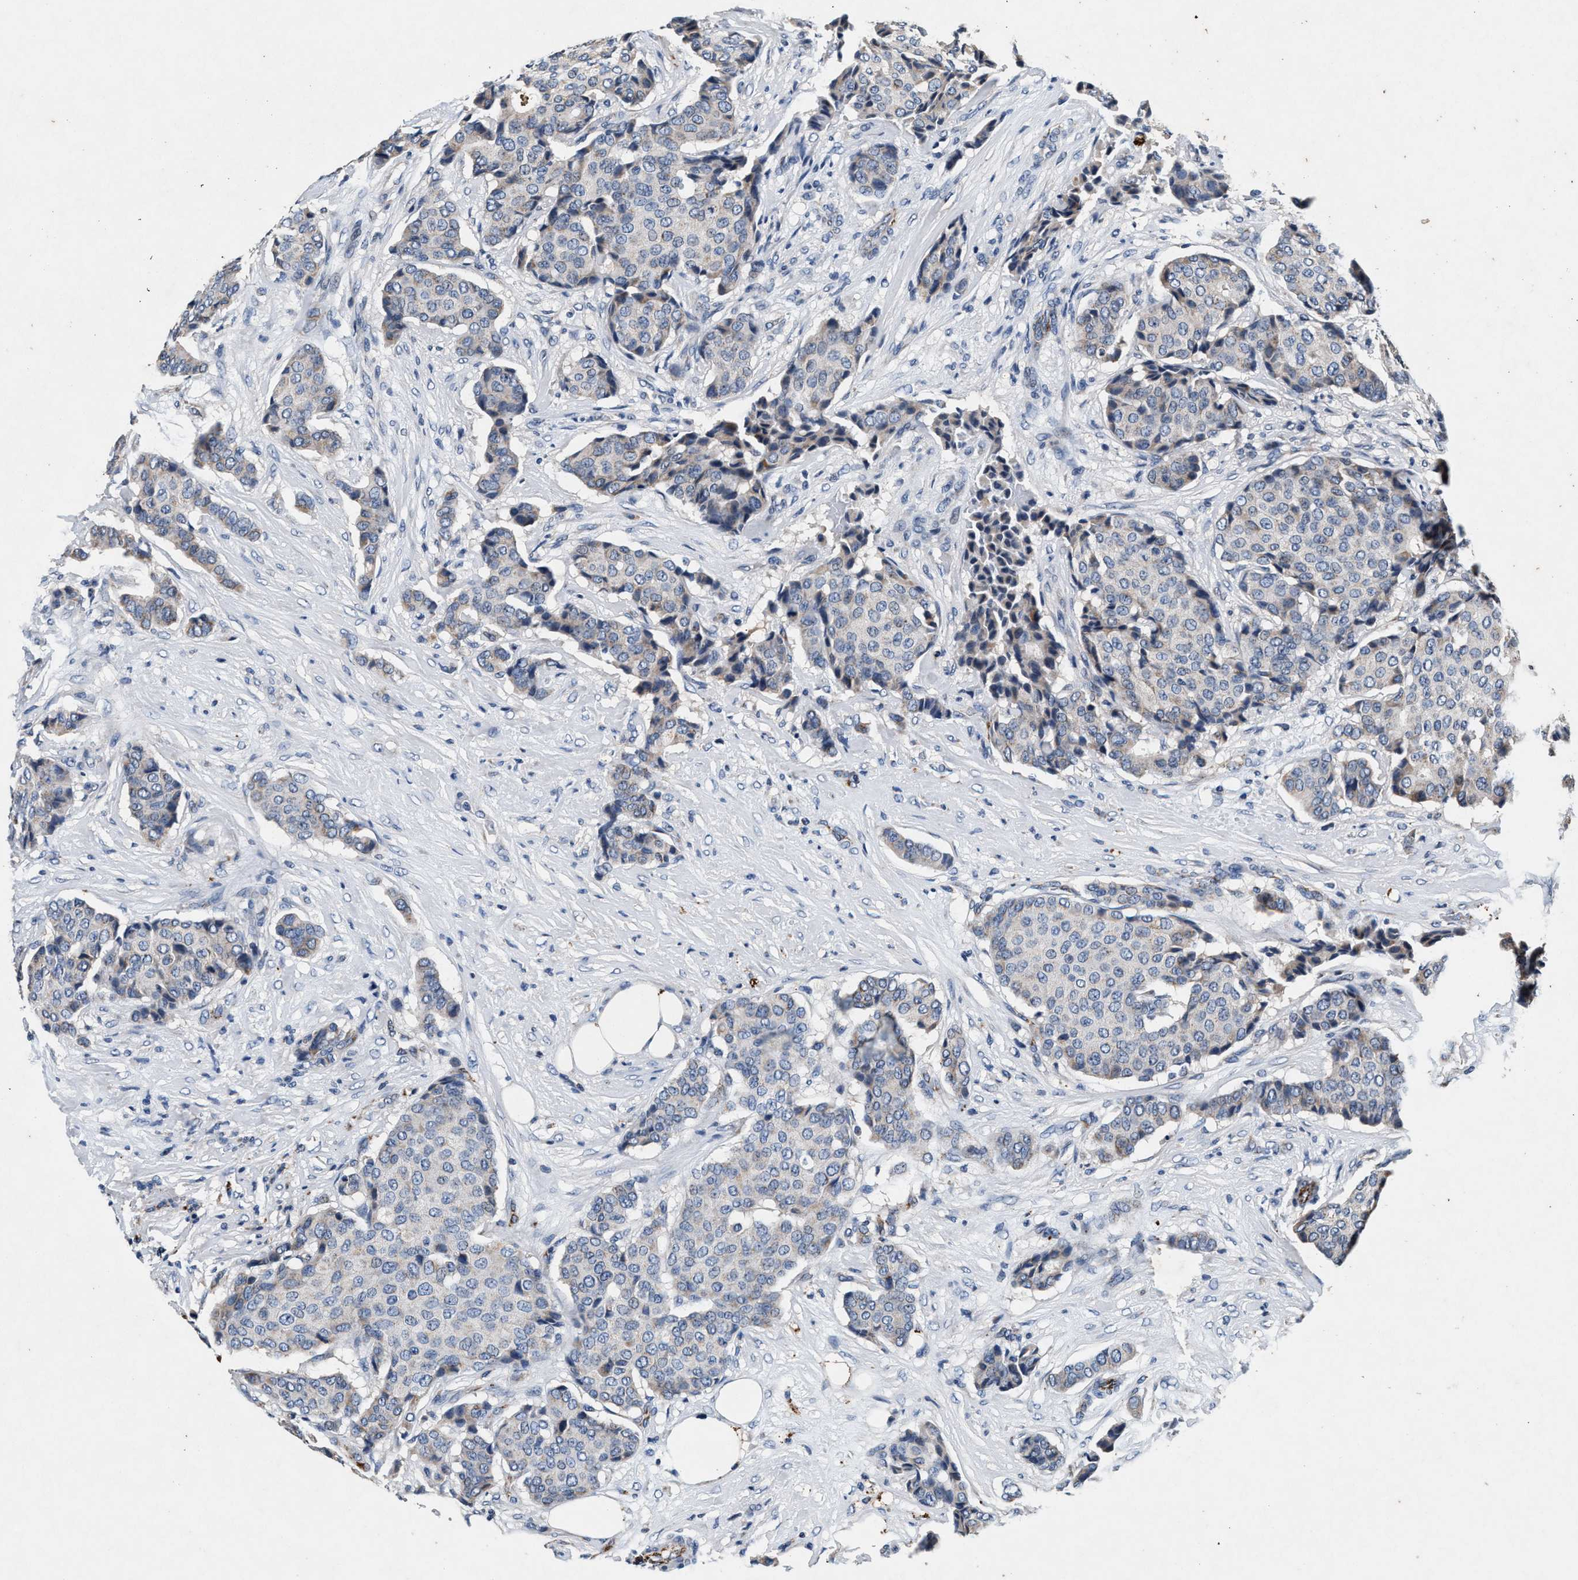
{"staining": {"intensity": "negative", "quantity": "none", "location": "none"}, "tissue": "breast cancer", "cell_type": "Tumor cells", "image_type": "cancer", "snomed": [{"axis": "morphology", "description": "Duct carcinoma"}, {"axis": "topography", "description": "Breast"}], "caption": "Tumor cells are negative for protein expression in human breast cancer (intraductal carcinoma).", "gene": "PKD2L1", "patient": {"sex": "female", "age": 75}}